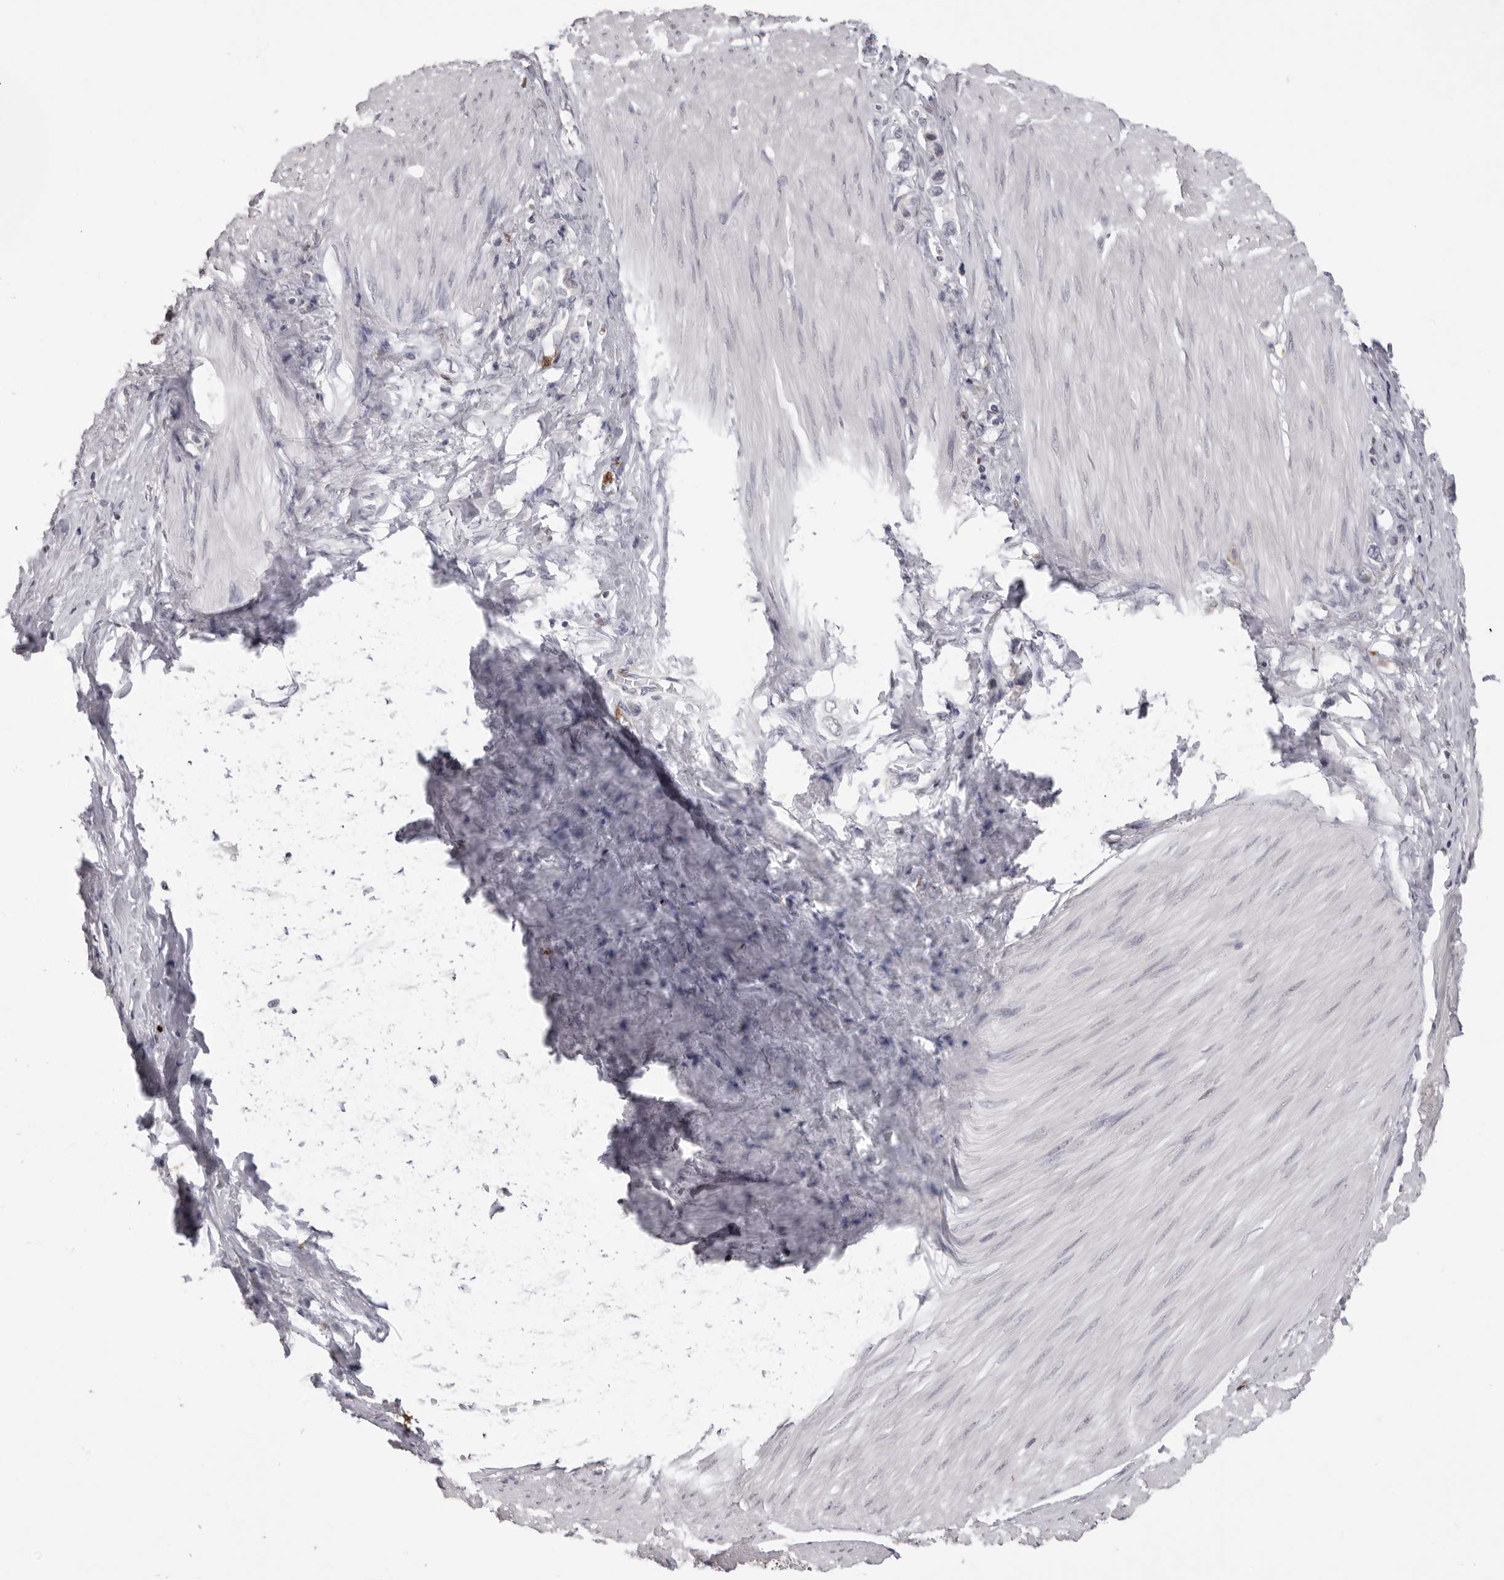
{"staining": {"intensity": "negative", "quantity": "none", "location": "none"}, "tissue": "stomach cancer", "cell_type": "Tumor cells", "image_type": "cancer", "snomed": [{"axis": "morphology", "description": "Adenocarcinoma, NOS"}, {"axis": "topography", "description": "Stomach"}], "caption": "The immunohistochemistry (IHC) photomicrograph has no significant positivity in tumor cells of stomach adenocarcinoma tissue.", "gene": "IL31", "patient": {"sex": "female", "age": 65}}